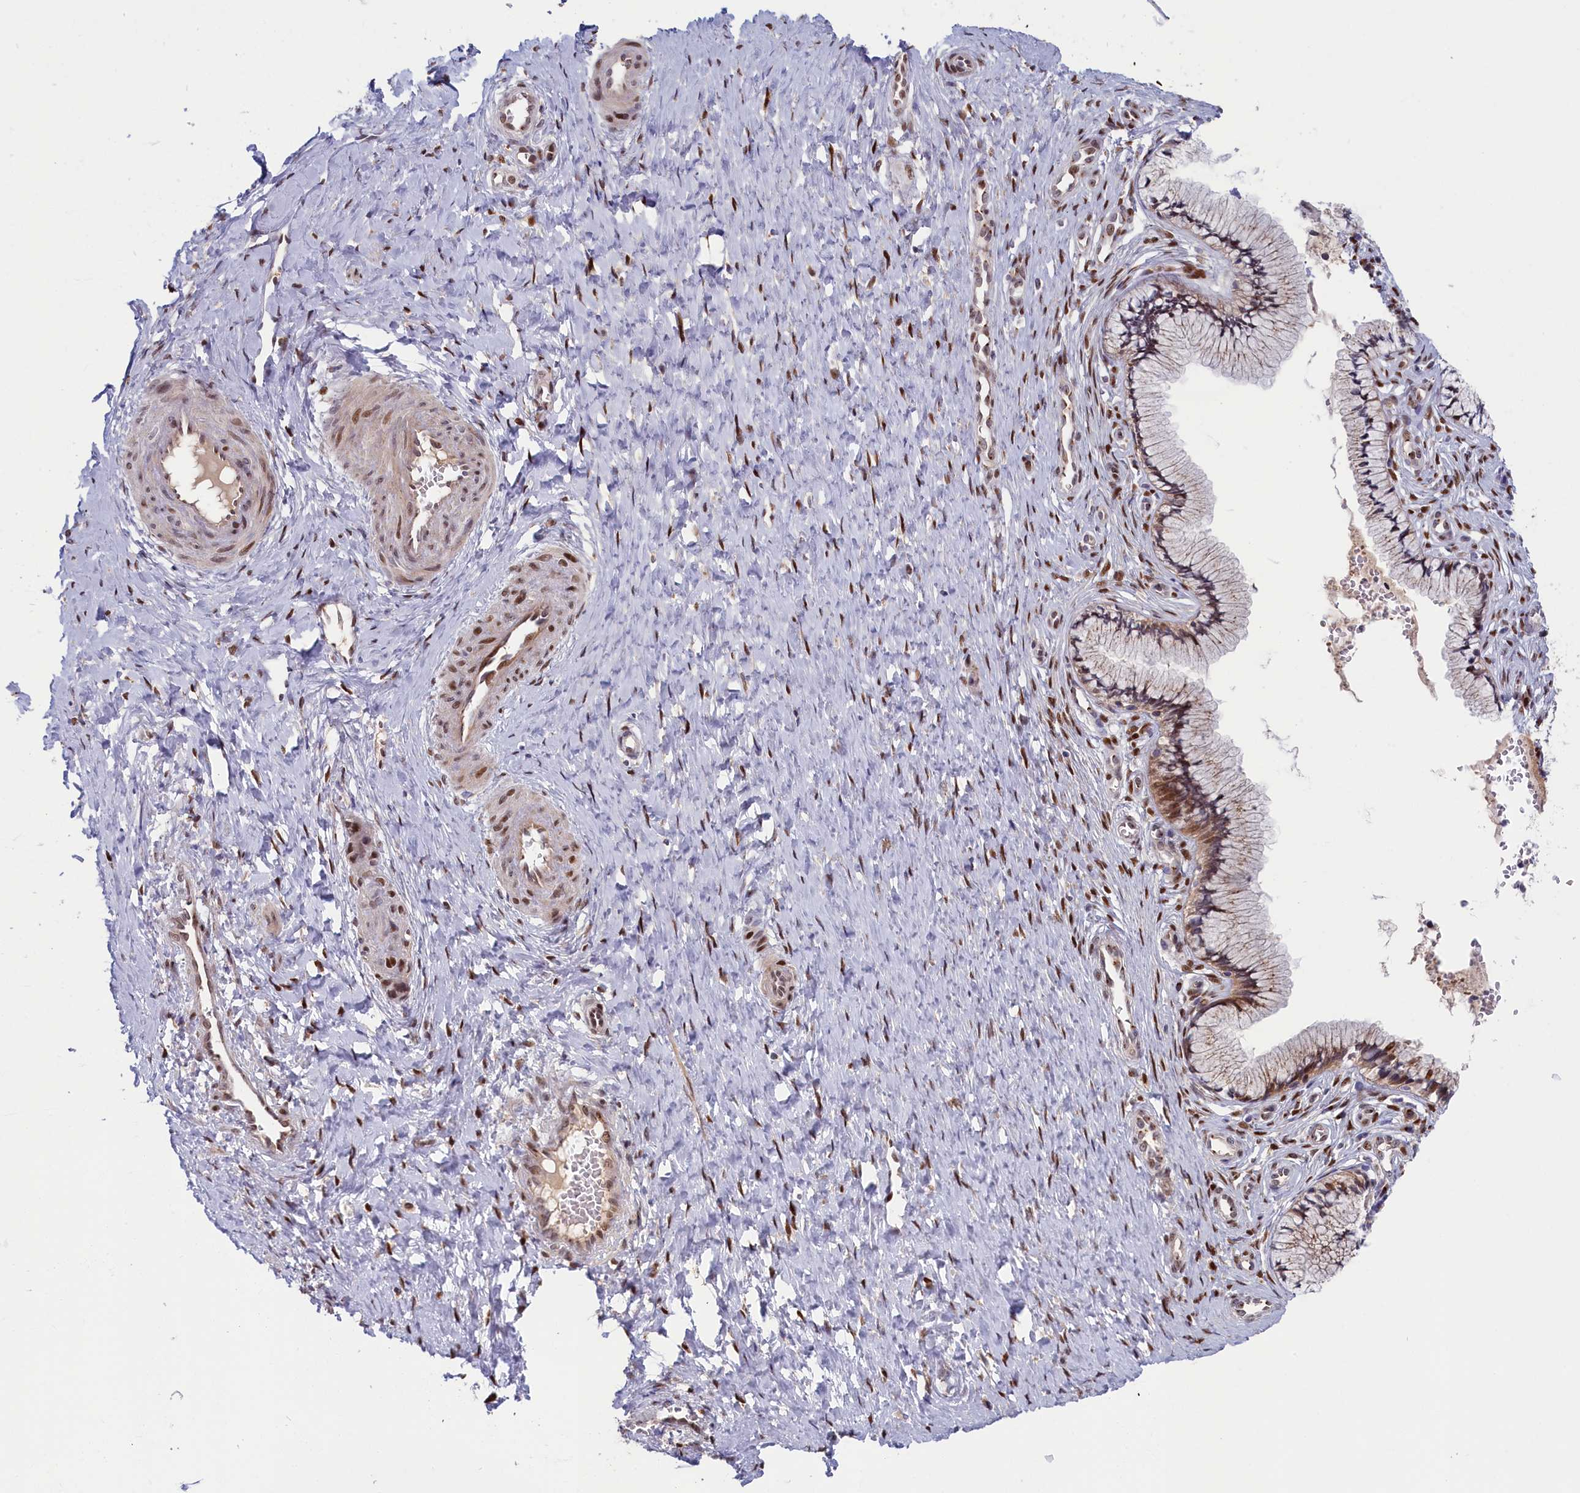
{"staining": {"intensity": "moderate", "quantity": "25%-75%", "location": "cytoplasmic/membranous,nuclear"}, "tissue": "cervix", "cell_type": "Glandular cells", "image_type": "normal", "snomed": [{"axis": "morphology", "description": "Normal tissue, NOS"}, {"axis": "topography", "description": "Cervix"}], "caption": "The image exhibits a brown stain indicating the presence of a protein in the cytoplasmic/membranous,nuclear of glandular cells in cervix.", "gene": "CHST12", "patient": {"sex": "female", "age": 36}}